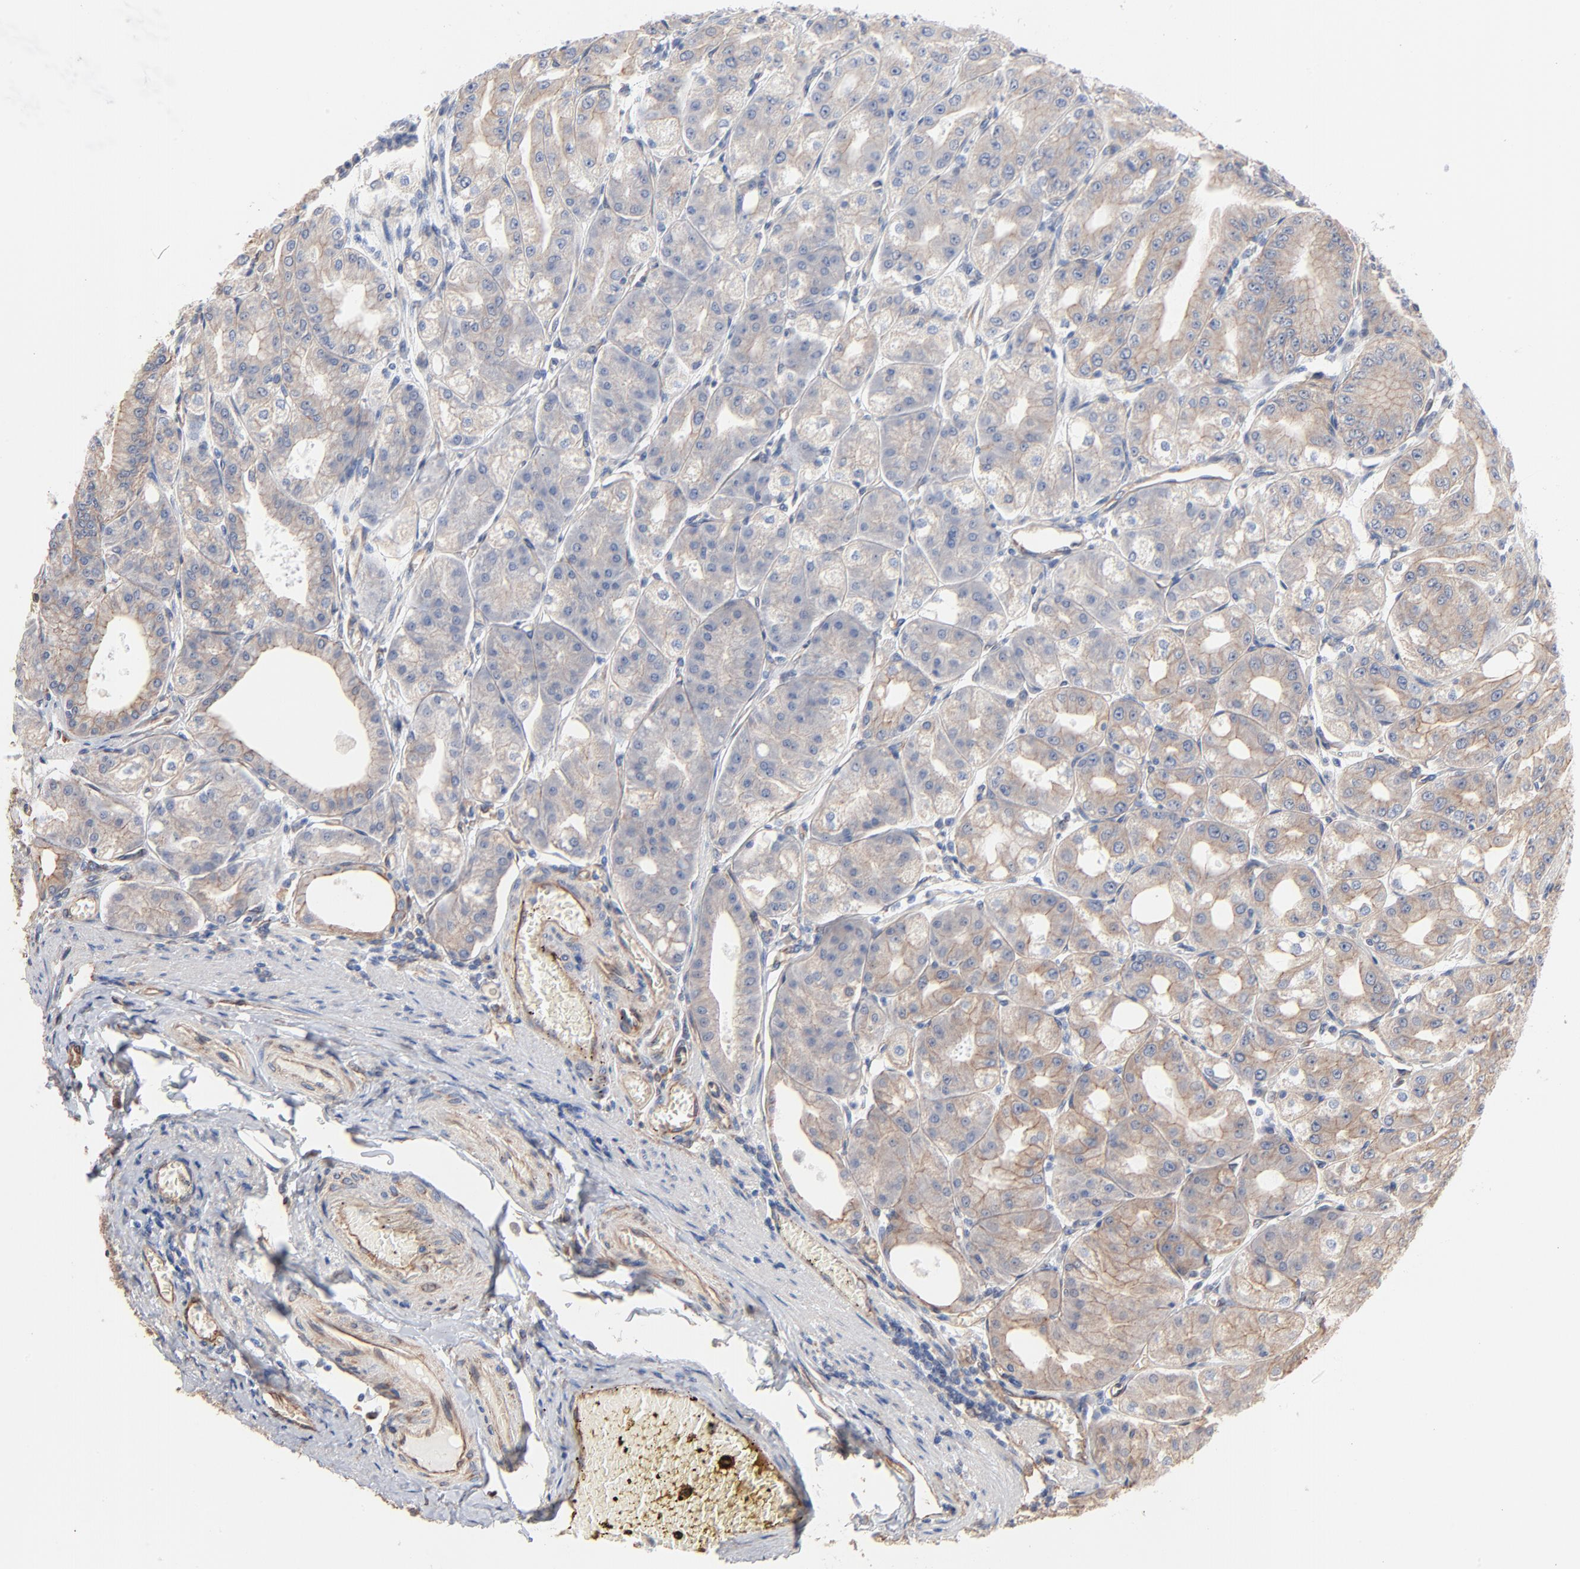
{"staining": {"intensity": "weak", "quantity": "<25%", "location": "cytoplasmic/membranous"}, "tissue": "stomach", "cell_type": "Glandular cells", "image_type": "normal", "snomed": [{"axis": "morphology", "description": "Normal tissue, NOS"}, {"axis": "topography", "description": "Stomach, lower"}], "caption": "Image shows no protein positivity in glandular cells of benign stomach. (Stains: DAB (3,3'-diaminobenzidine) IHC with hematoxylin counter stain, Microscopy: brightfield microscopy at high magnification).", "gene": "ABCD4", "patient": {"sex": "male", "age": 71}}